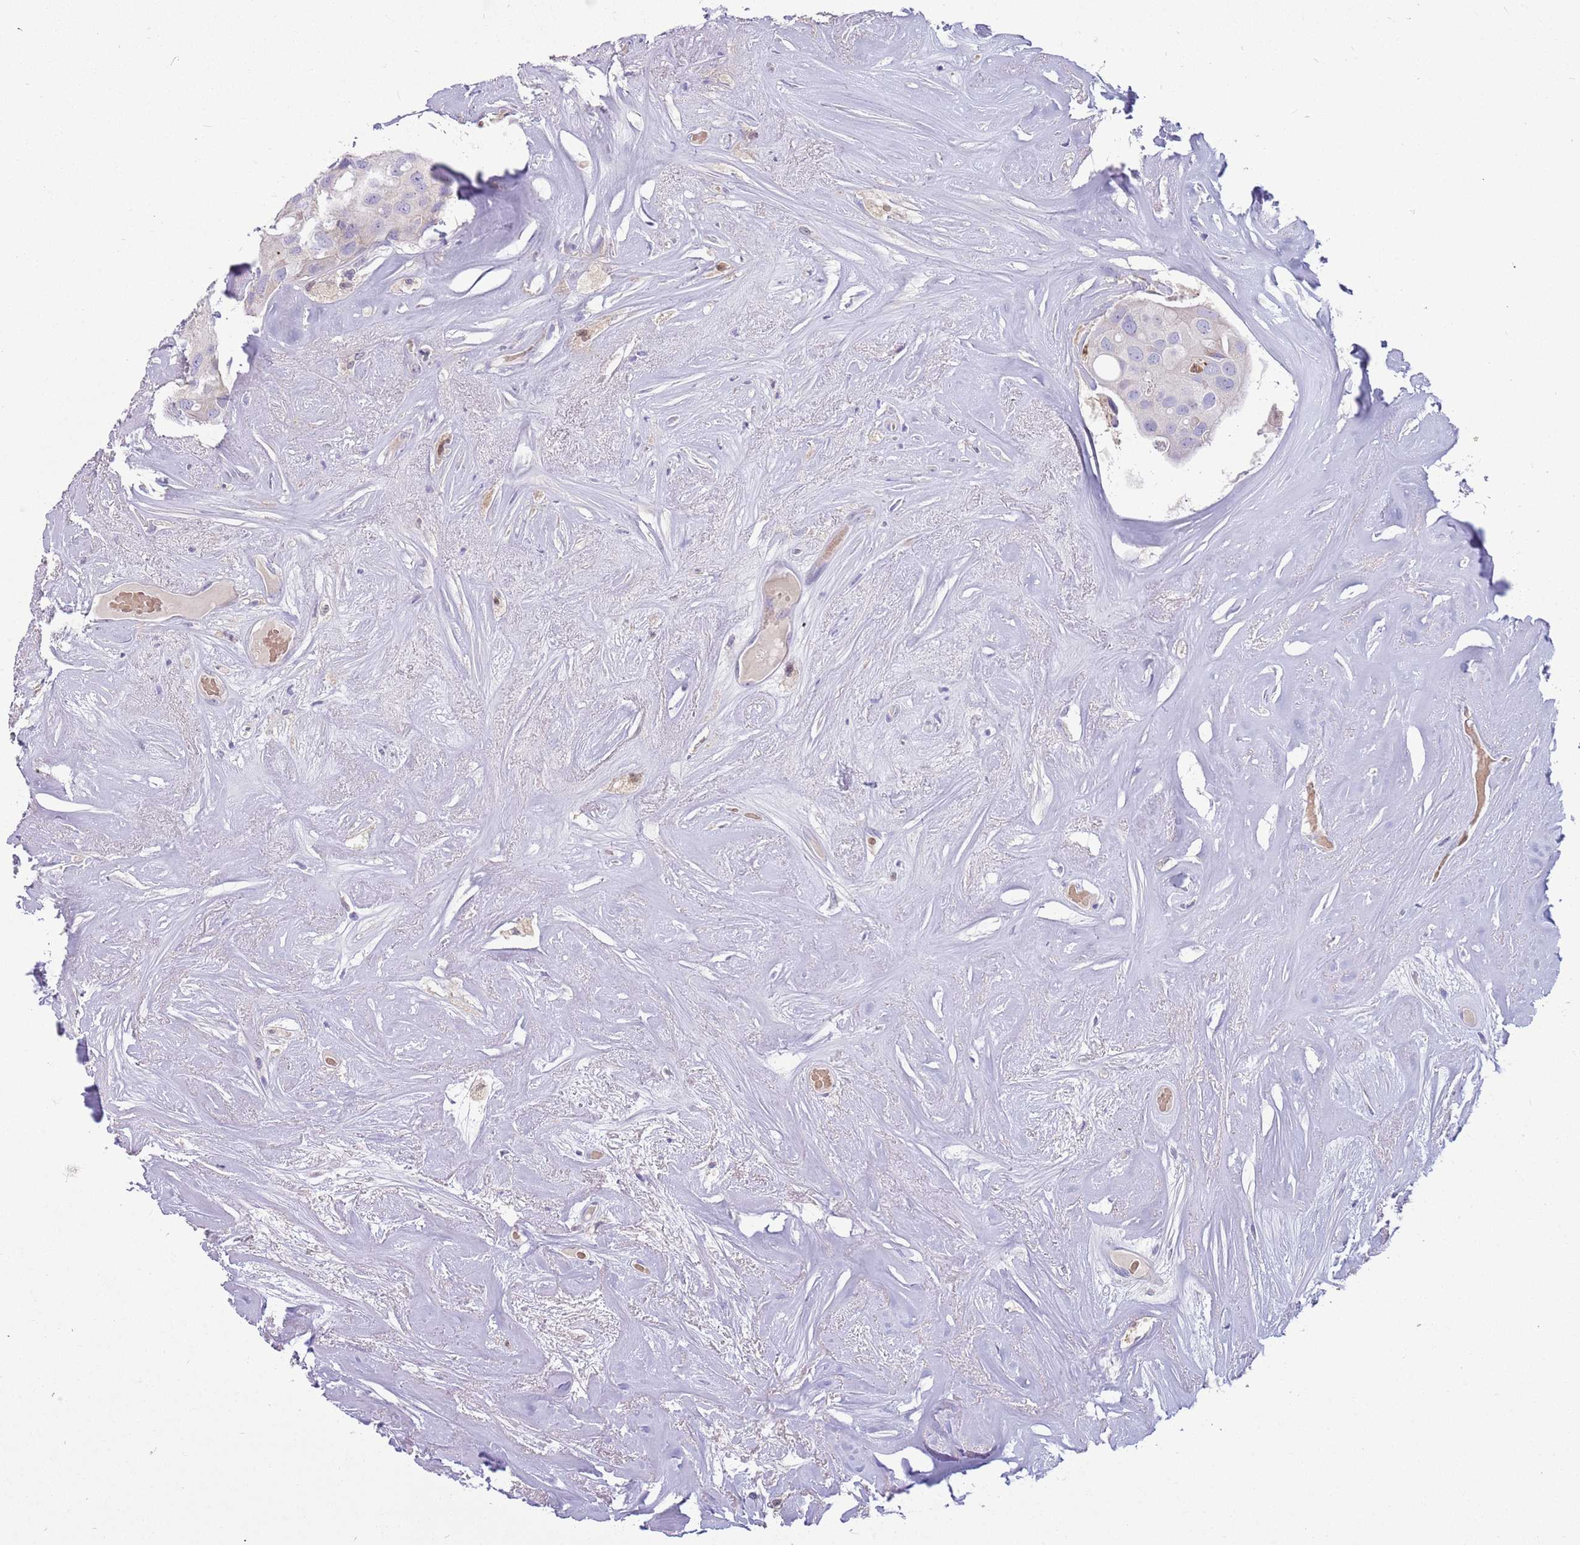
{"staining": {"intensity": "negative", "quantity": "none", "location": "none"}, "tissue": "head and neck cancer", "cell_type": "Tumor cells", "image_type": "cancer", "snomed": [{"axis": "morphology", "description": "Adenocarcinoma, NOS"}, {"axis": "morphology", "description": "Adenocarcinoma, metastatic, NOS"}, {"axis": "topography", "description": "Head-Neck"}], "caption": "The IHC histopathology image has no significant expression in tumor cells of head and neck metastatic adenocarcinoma tissue. (Stains: DAB IHC with hematoxylin counter stain, Microscopy: brightfield microscopy at high magnification).", "gene": "DDHD1", "patient": {"sex": "male", "age": 75}}